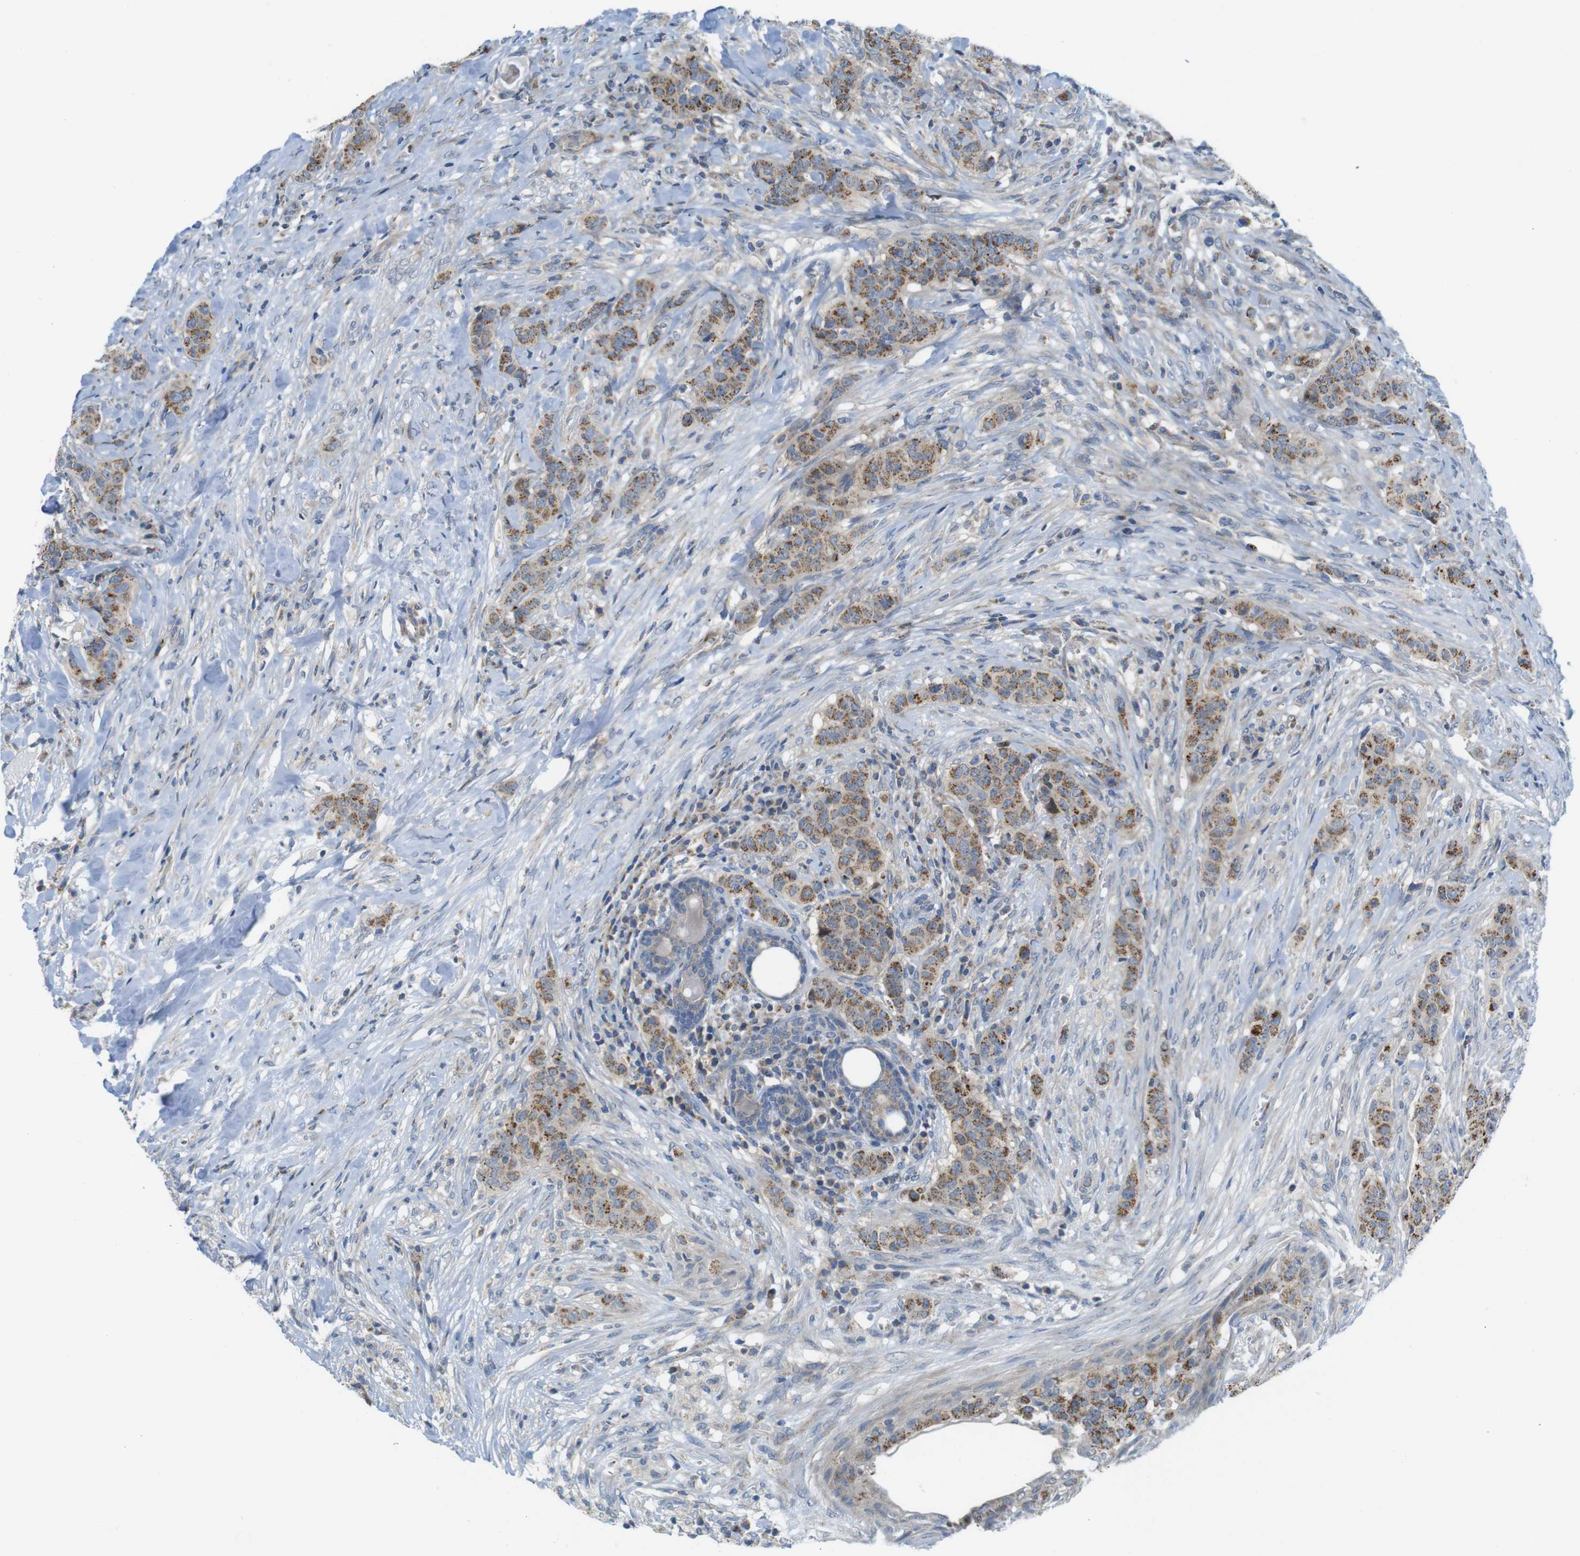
{"staining": {"intensity": "moderate", "quantity": "25%-75%", "location": "cytoplasmic/membranous"}, "tissue": "breast cancer", "cell_type": "Tumor cells", "image_type": "cancer", "snomed": [{"axis": "morphology", "description": "Normal tissue, NOS"}, {"axis": "morphology", "description": "Duct carcinoma"}, {"axis": "topography", "description": "Breast"}], "caption": "Protein expression analysis of human breast intraductal carcinoma reveals moderate cytoplasmic/membranous expression in about 25%-75% of tumor cells.", "gene": "MARCHF1", "patient": {"sex": "female", "age": 40}}